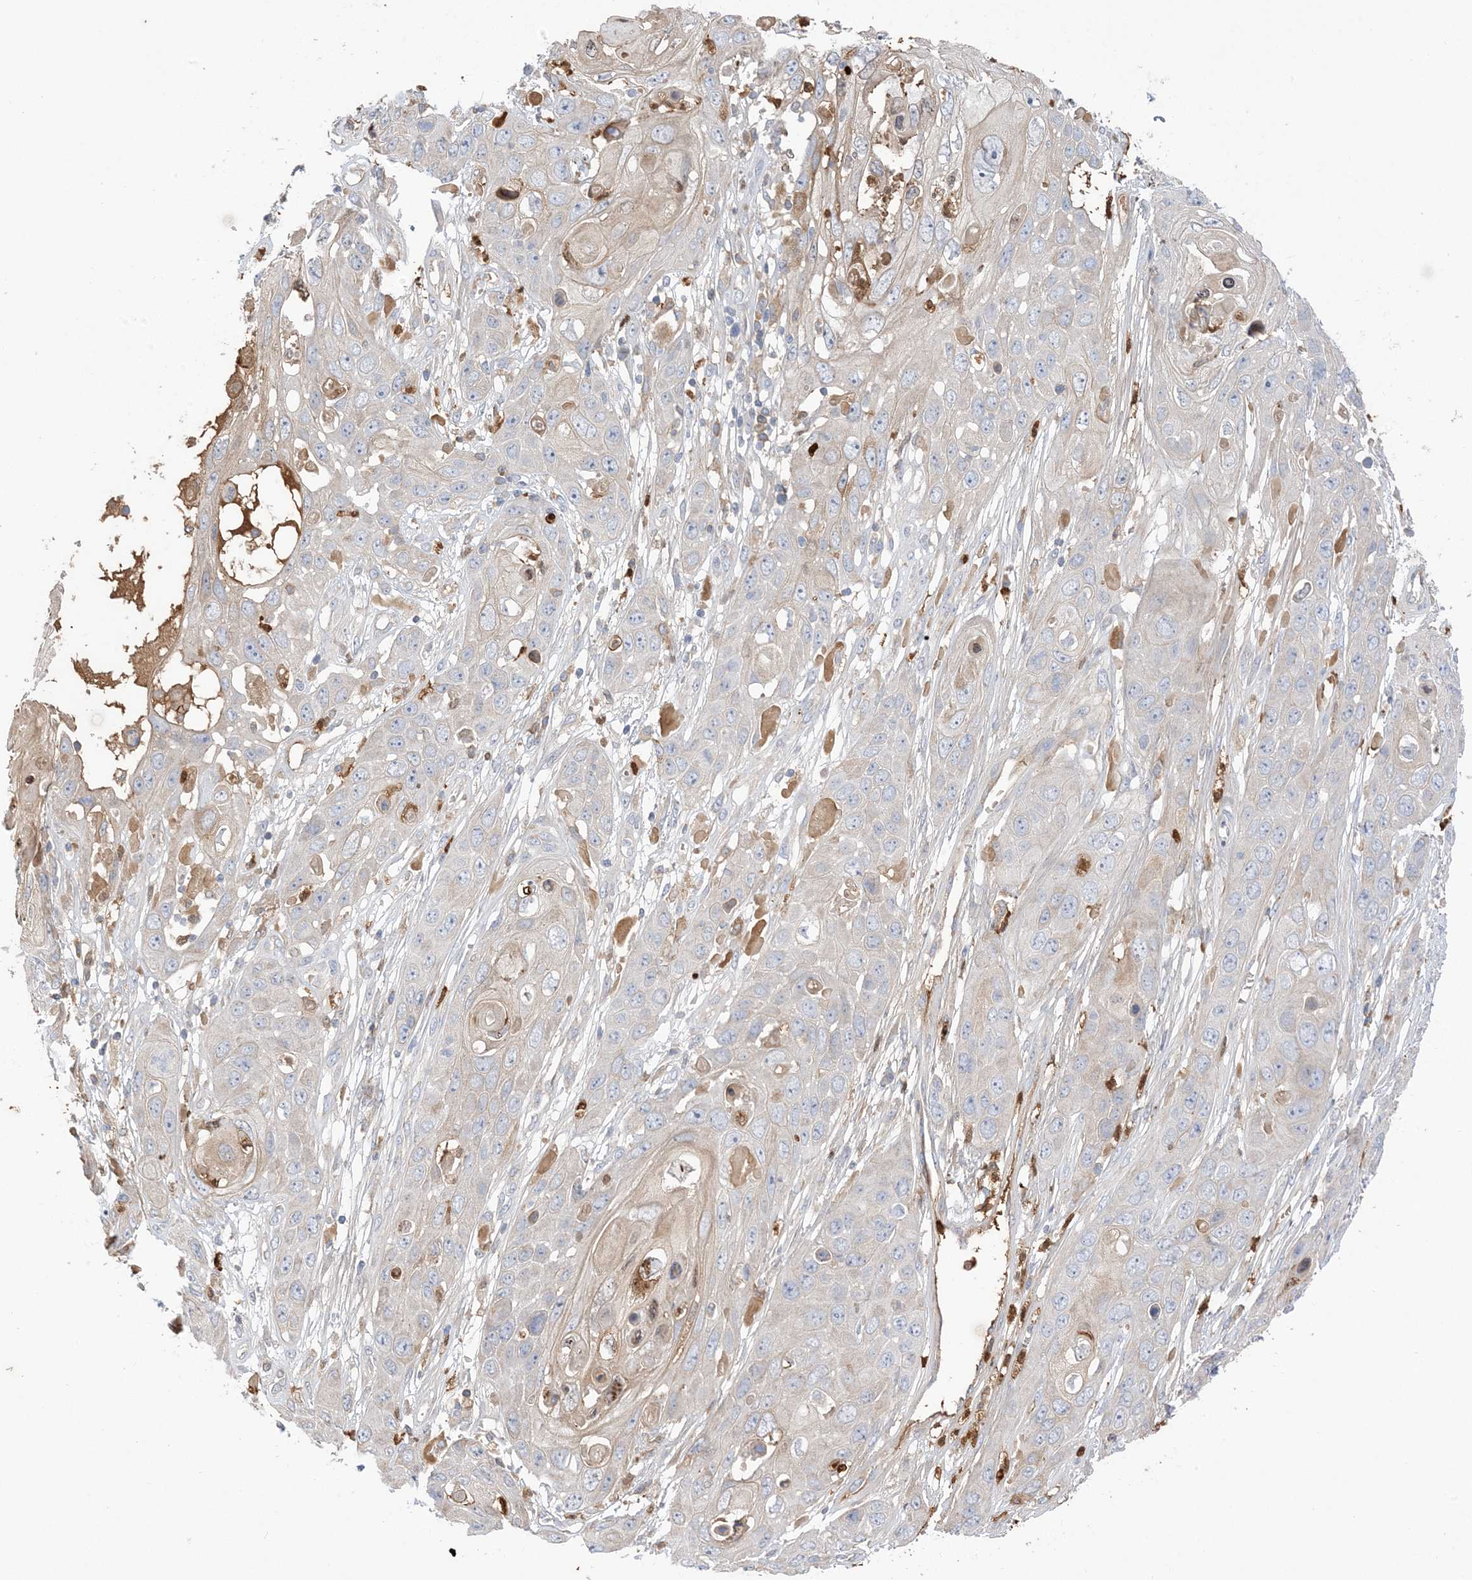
{"staining": {"intensity": "negative", "quantity": "none", "location": "none"}, "tissue": "skin cancer", "cell_type": "Tumor cells", "image_type": "cancer", "snomed": [{"axis": "morphology", "description": "Squamous cell carcinoma, NOS"}, {"axis": "topography", "description": "Skin"}], "caption": "High magnification brightfield microscopy of squamous cell carcinoma (skin) stained with DAB (brown) and counterstained with hematoxylin (blue): tumor cells show no significant staining.", "gene": "DPP9", "patient": {"sex": "male", "age": 55}}